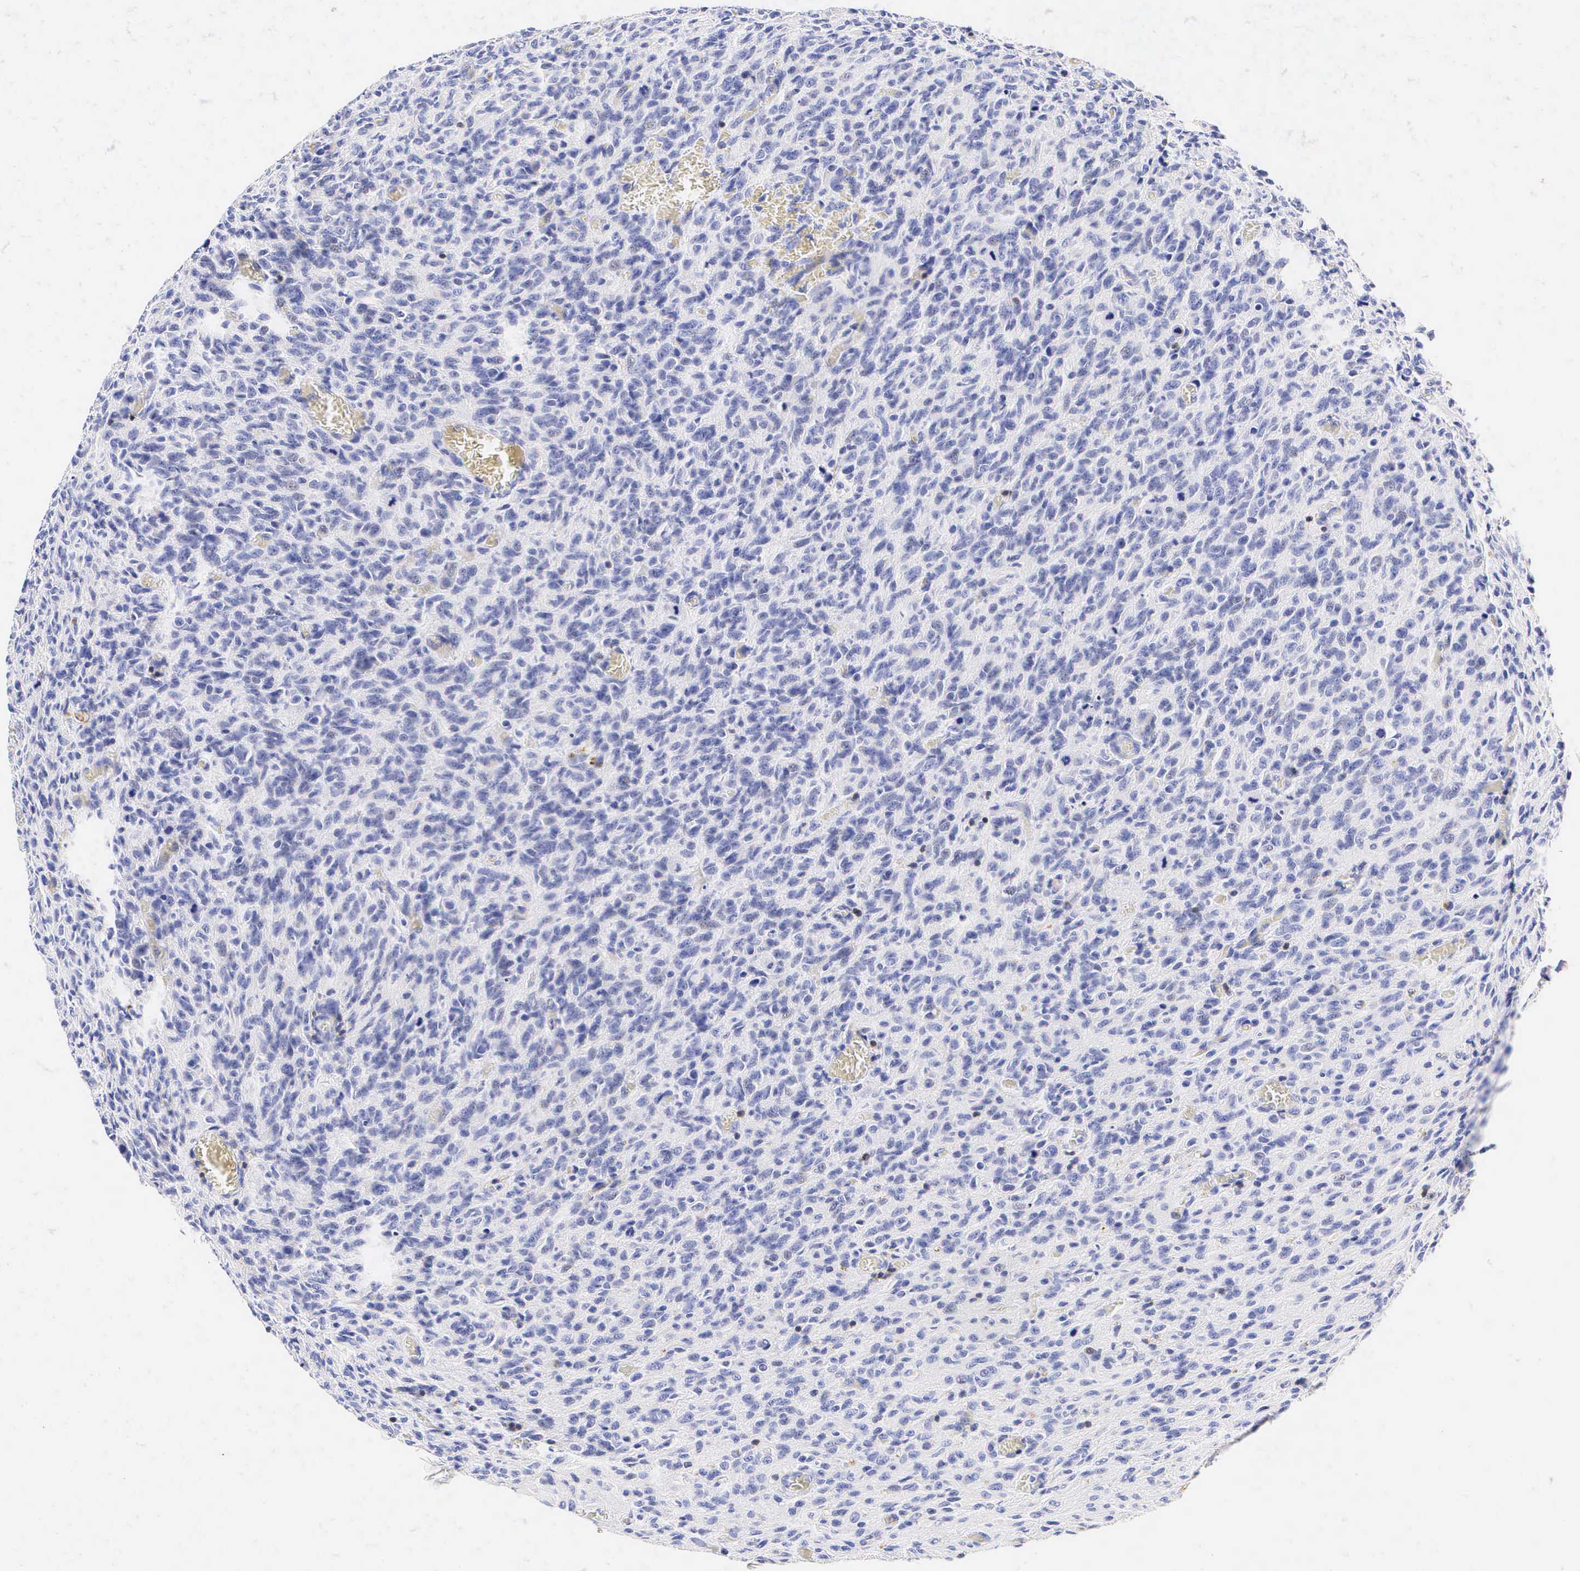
{"staining": {"intensity": "negative", "quantity": "none", "location": "none"}, "tissue": "glioma", "cell_type": "Tumor cells", "image_type": "cancer", "snomed": [{"axis": "morphology", "description": "Glioma, malignant, High grade"}, {"axis": "topography", "description": "Brain"}], "caption": "The image reveals no staining of tumor cells in glioma. (DAB IHC with hematoxylin counter stain).", "gene": "CD3E", "patient": {"sex": "male", "age": 56}}